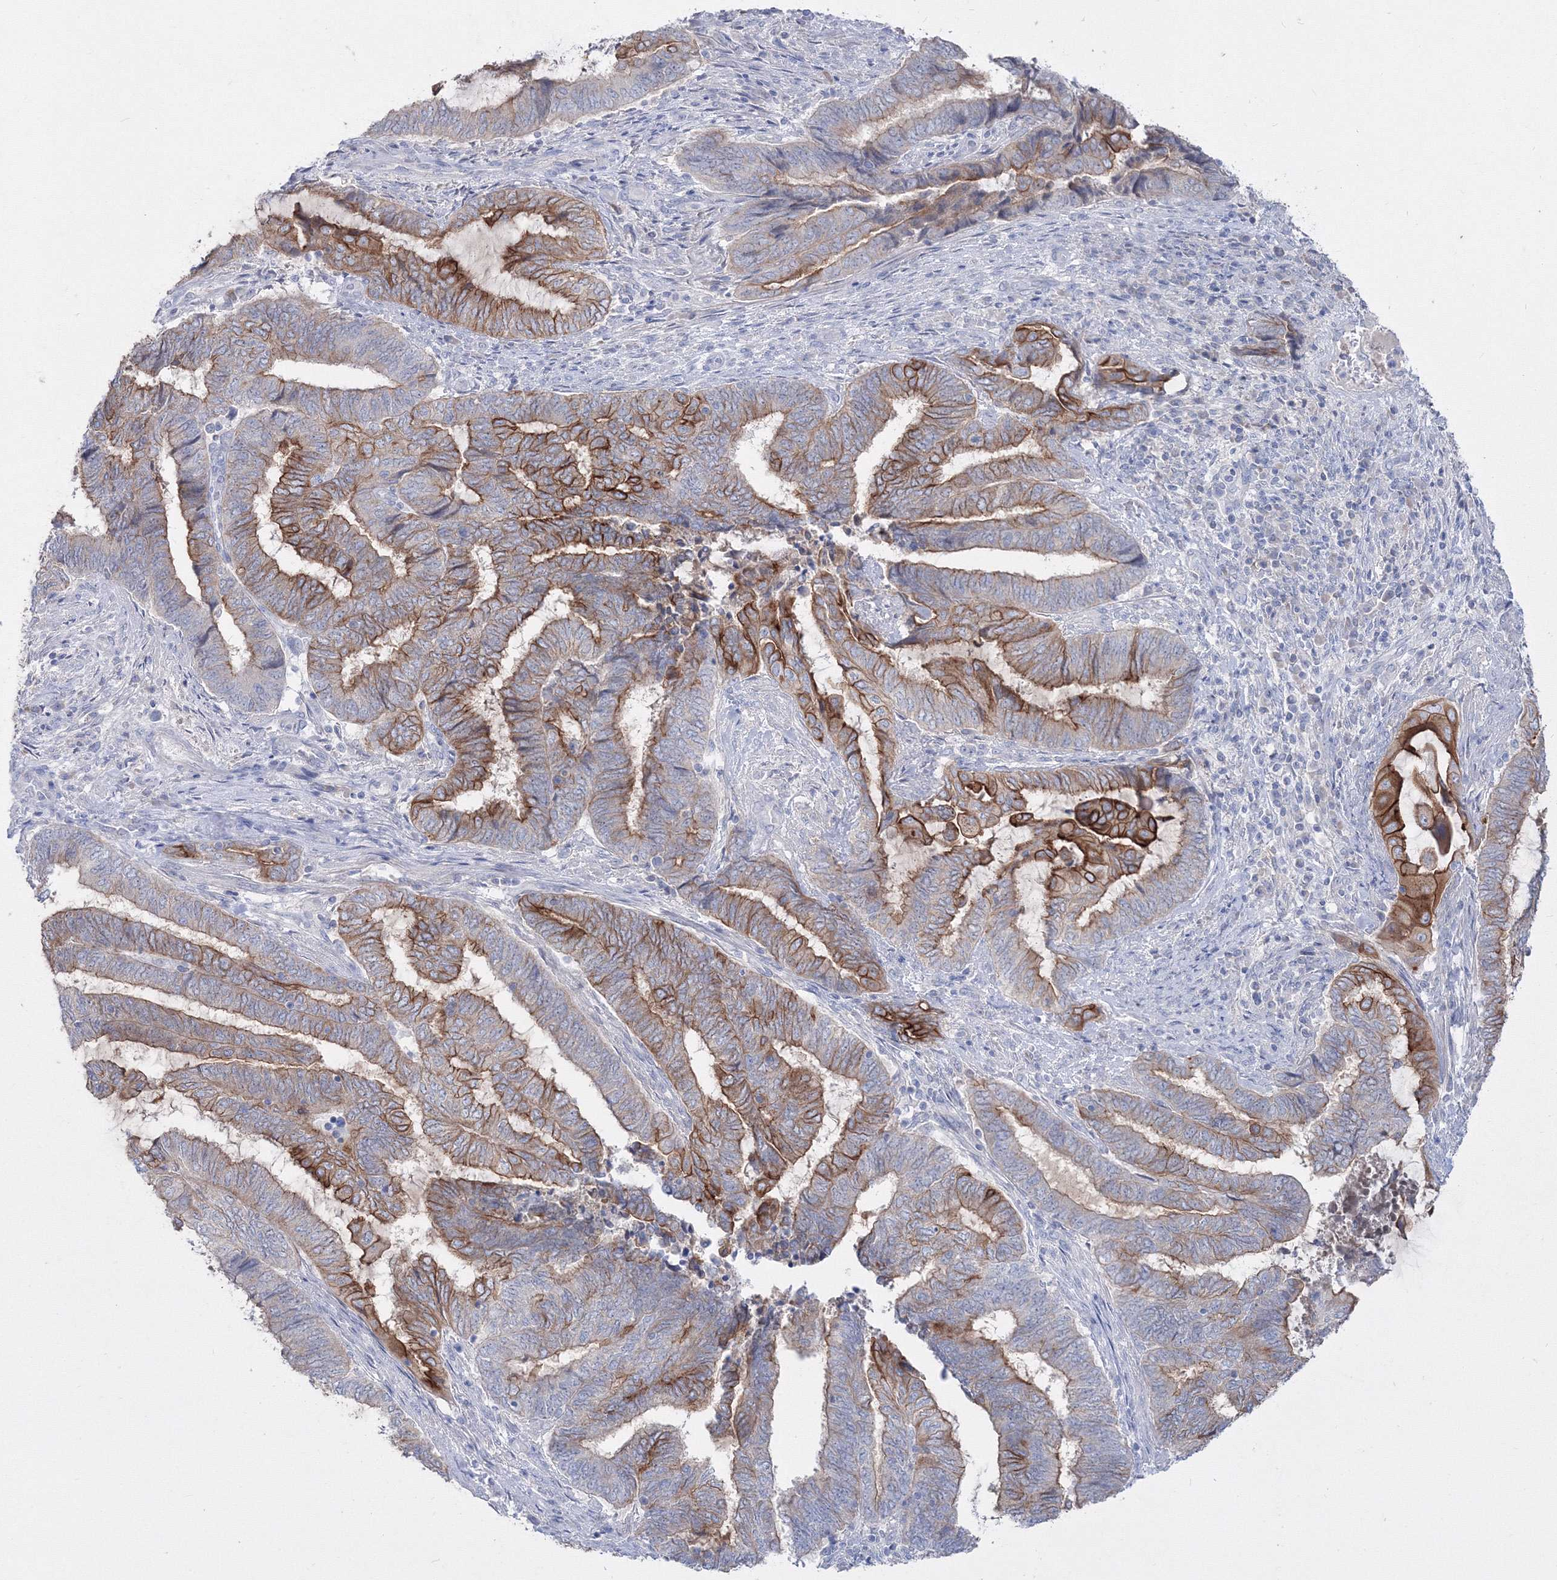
{"staining": {"intensity": "strong", "quantity": "25%-75%", "location": "cytoplasmic/membranous"}, "tissue": "endometrial cancer", "cell_type": "Tumor cells", "image_type": "cancer", "snomed": [{"axis": "morphology", "description": "Adenocarcinoma, NOS"}, {"axis": "topography", "description": "Uterus"}, {"axis": "topography", "description": "Endometrium"}], "caption": "Strong cytoplasmic/membranous expression is identified in about 25%-75% of tumor cells in endometrial cancer (adenocarcinoma).", "gene": "TMEM139", "patient": {"sex": "female", "age": 70}}